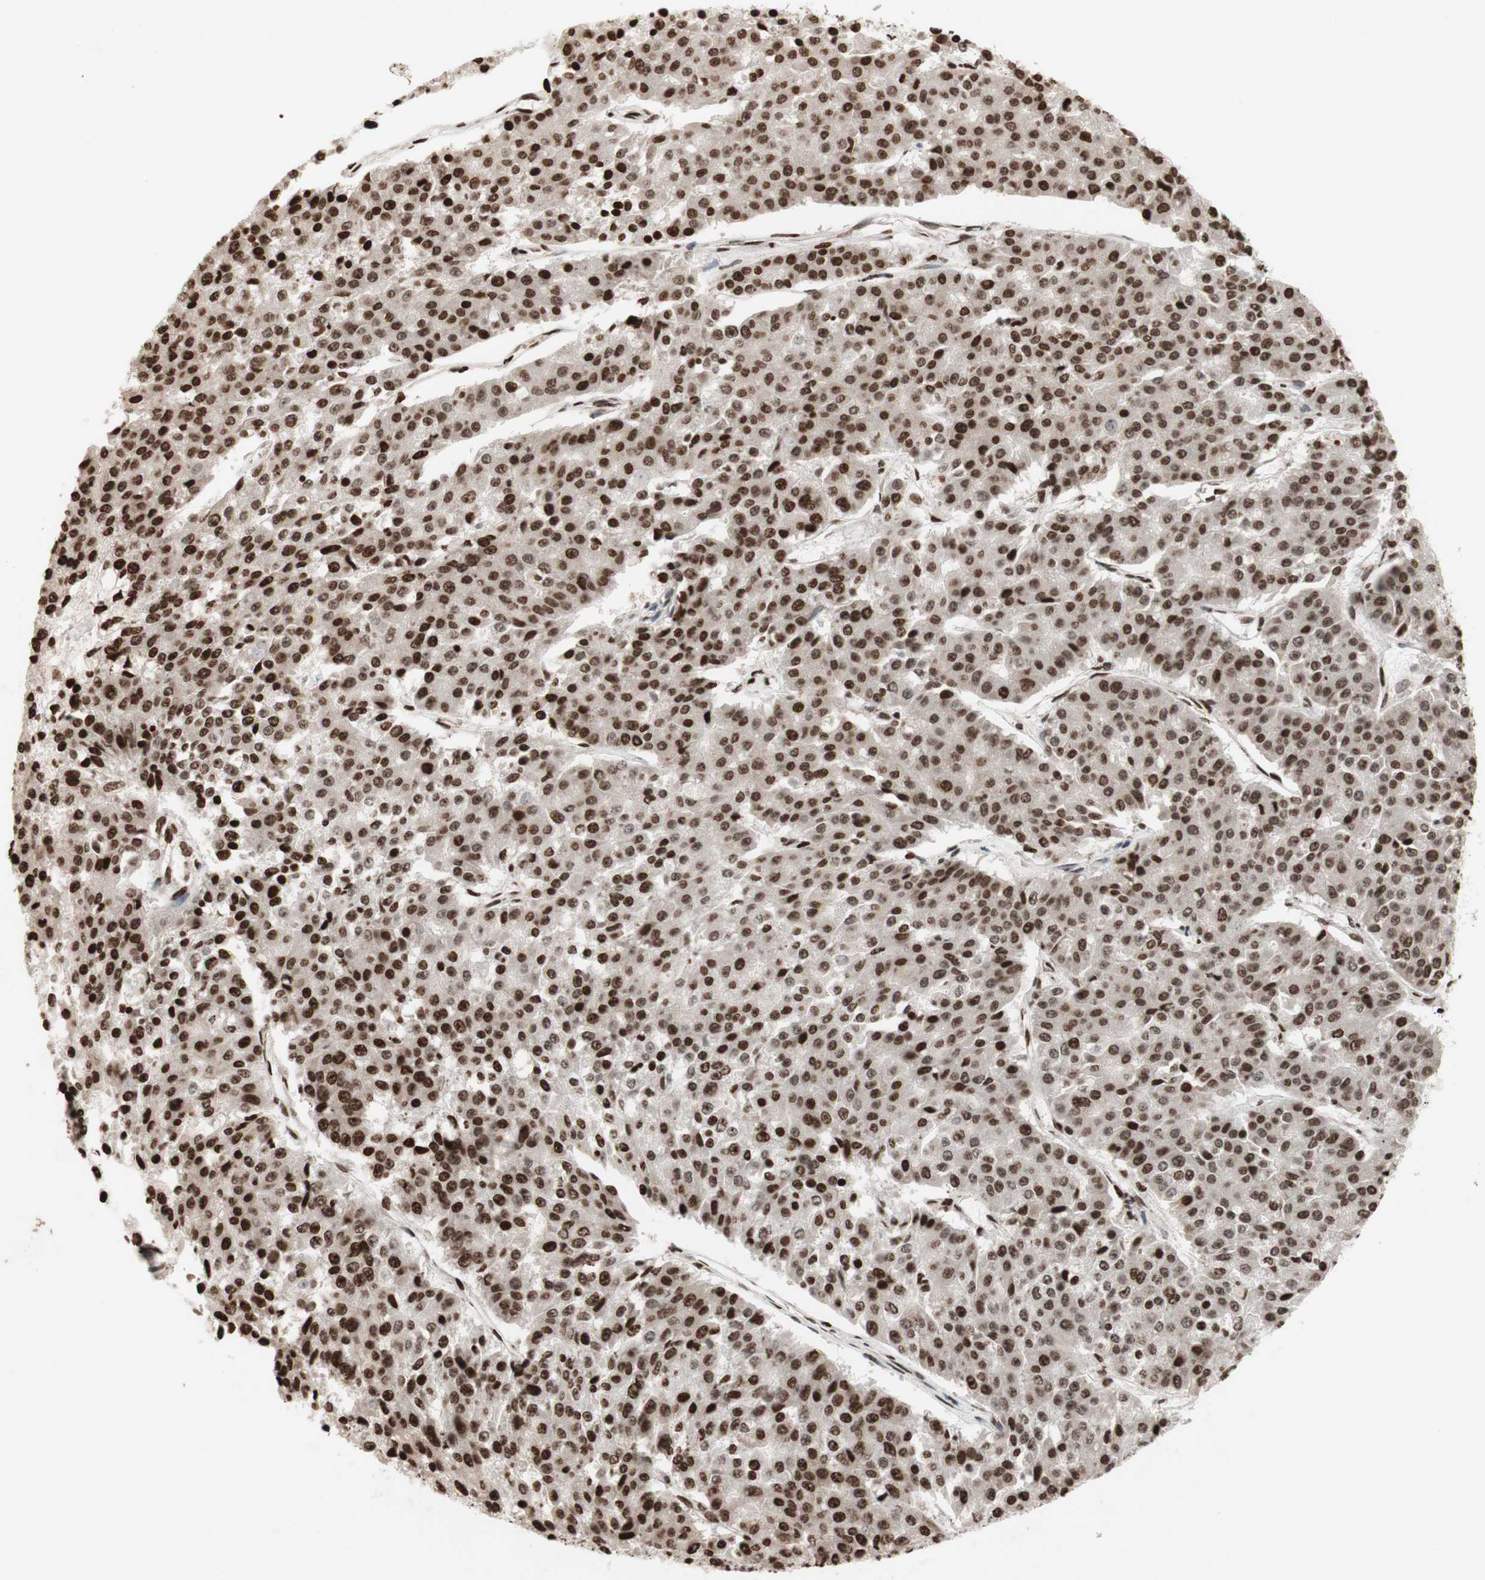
{"staining": {"intensity": "strong", "quantity": ">75%", "location": "nuclear"}, "tissue": "pancreatic cancer", "cell_type": "Tumor cells", "image_type": "cancer", "snomed": [{"axis": "morphology", "description": "Adenocarcinoma, NOS"}, {"axis": "topography", "description": "Pancreas"}], "caption": "Immunohistochemical staining of pancreatic cancer shows high levels of strong nuclear expression in about >75% of tumor cells.", "gene": "NCOA3", "patient": {"sex": "male", "age": 50}}